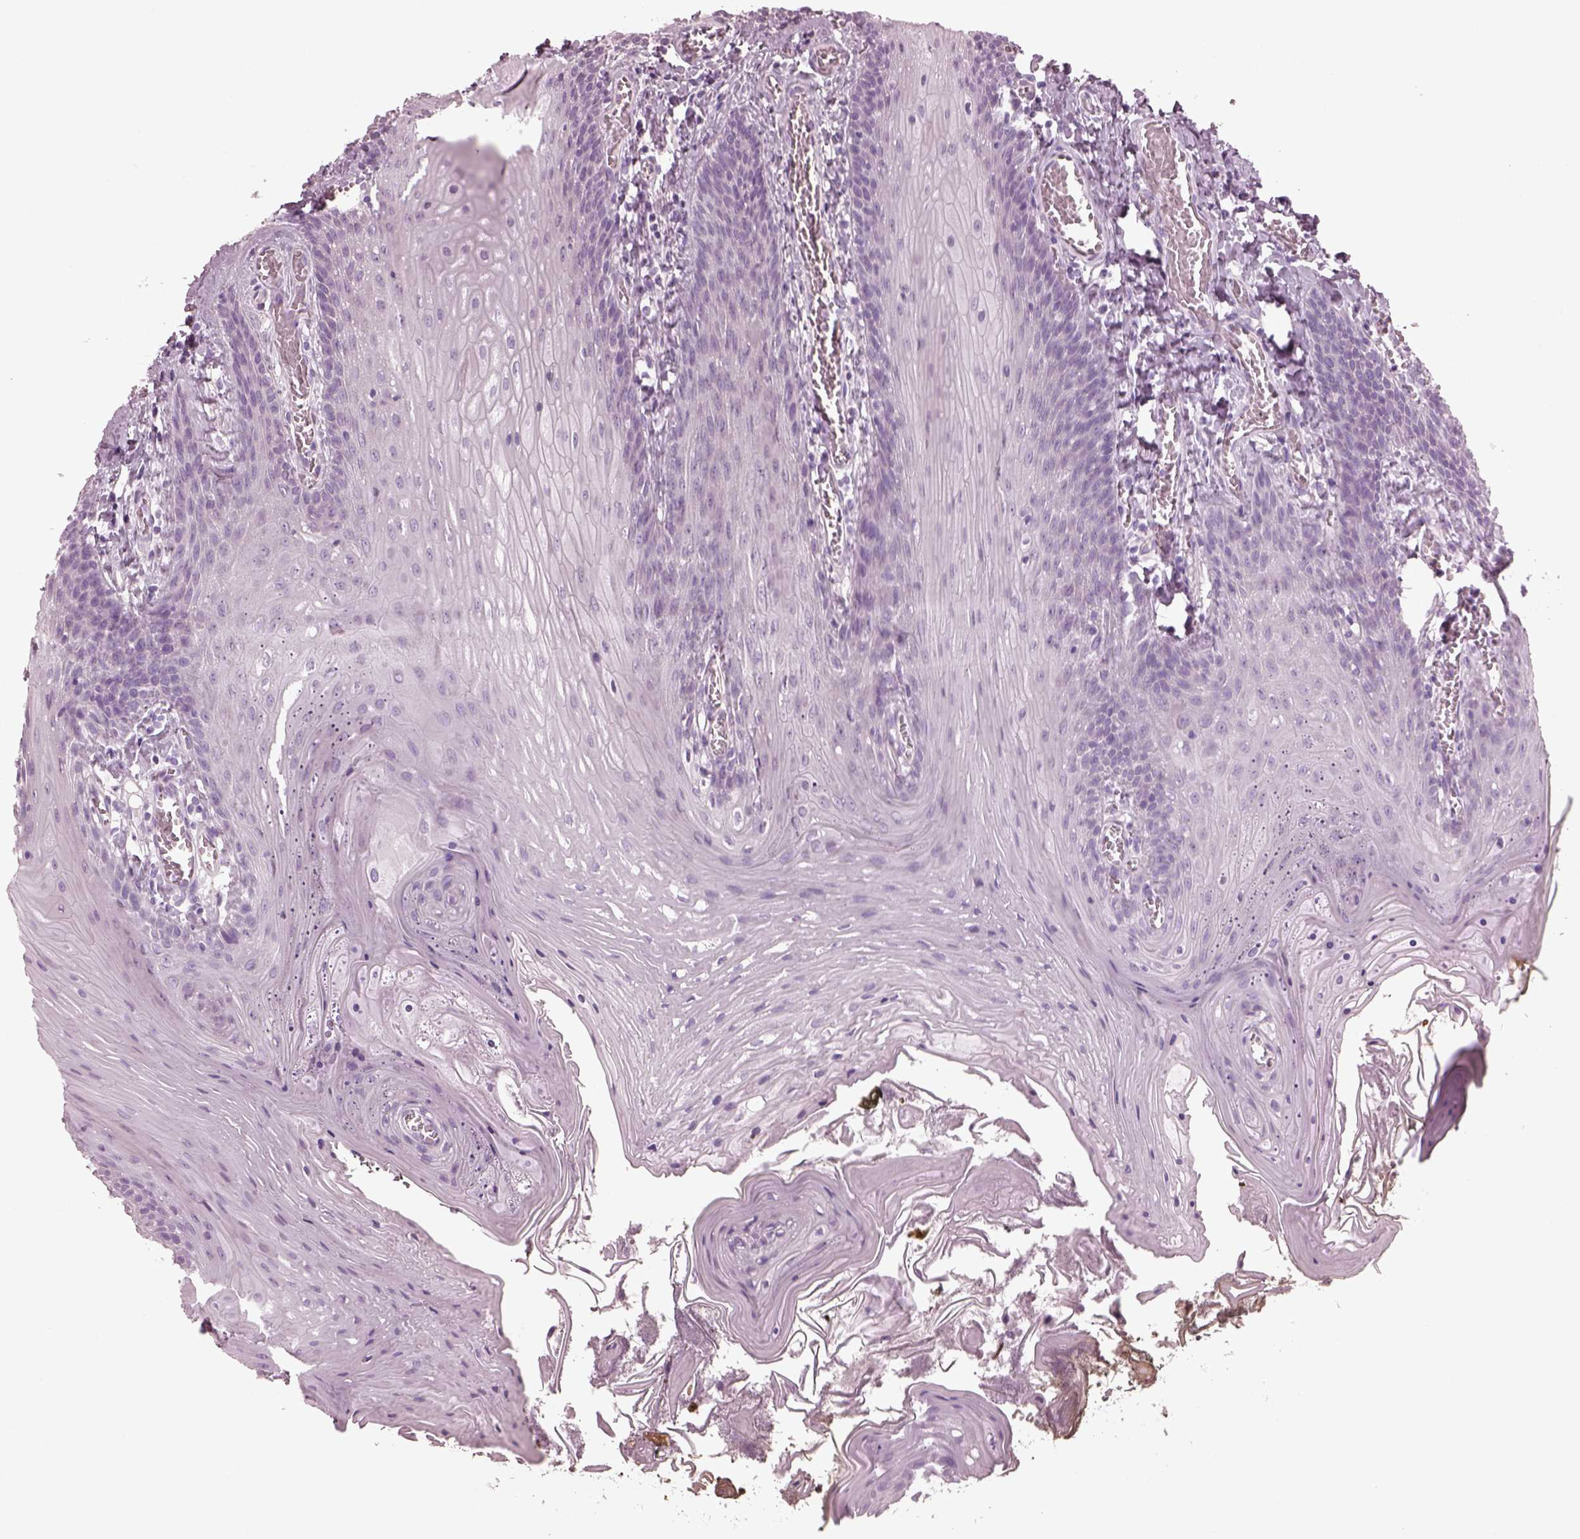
{"staining": {"intensity": "negative", "quantity": "none", "location": "none"}, "tissue": "oral mucosa", "cell_type": "Squamous epithelial cells", "image_type": "normal", "snomed": [{"axis": "morphology", "description": "Normal tissue, NOS"}, {"axis": "topography", "description": "Oral tissue"}], "caption": "Histopathology image shows no significant protein expression in squamous epithelial cells of unremarkable oral mucosa. The staining is performed using DAB (3,3'-diaminobenzidine) brown chromogen with nuclei counter-stained in using hematoxylin.", "gene": "PDC", "patient": {"sex": "male", "age": 9}}